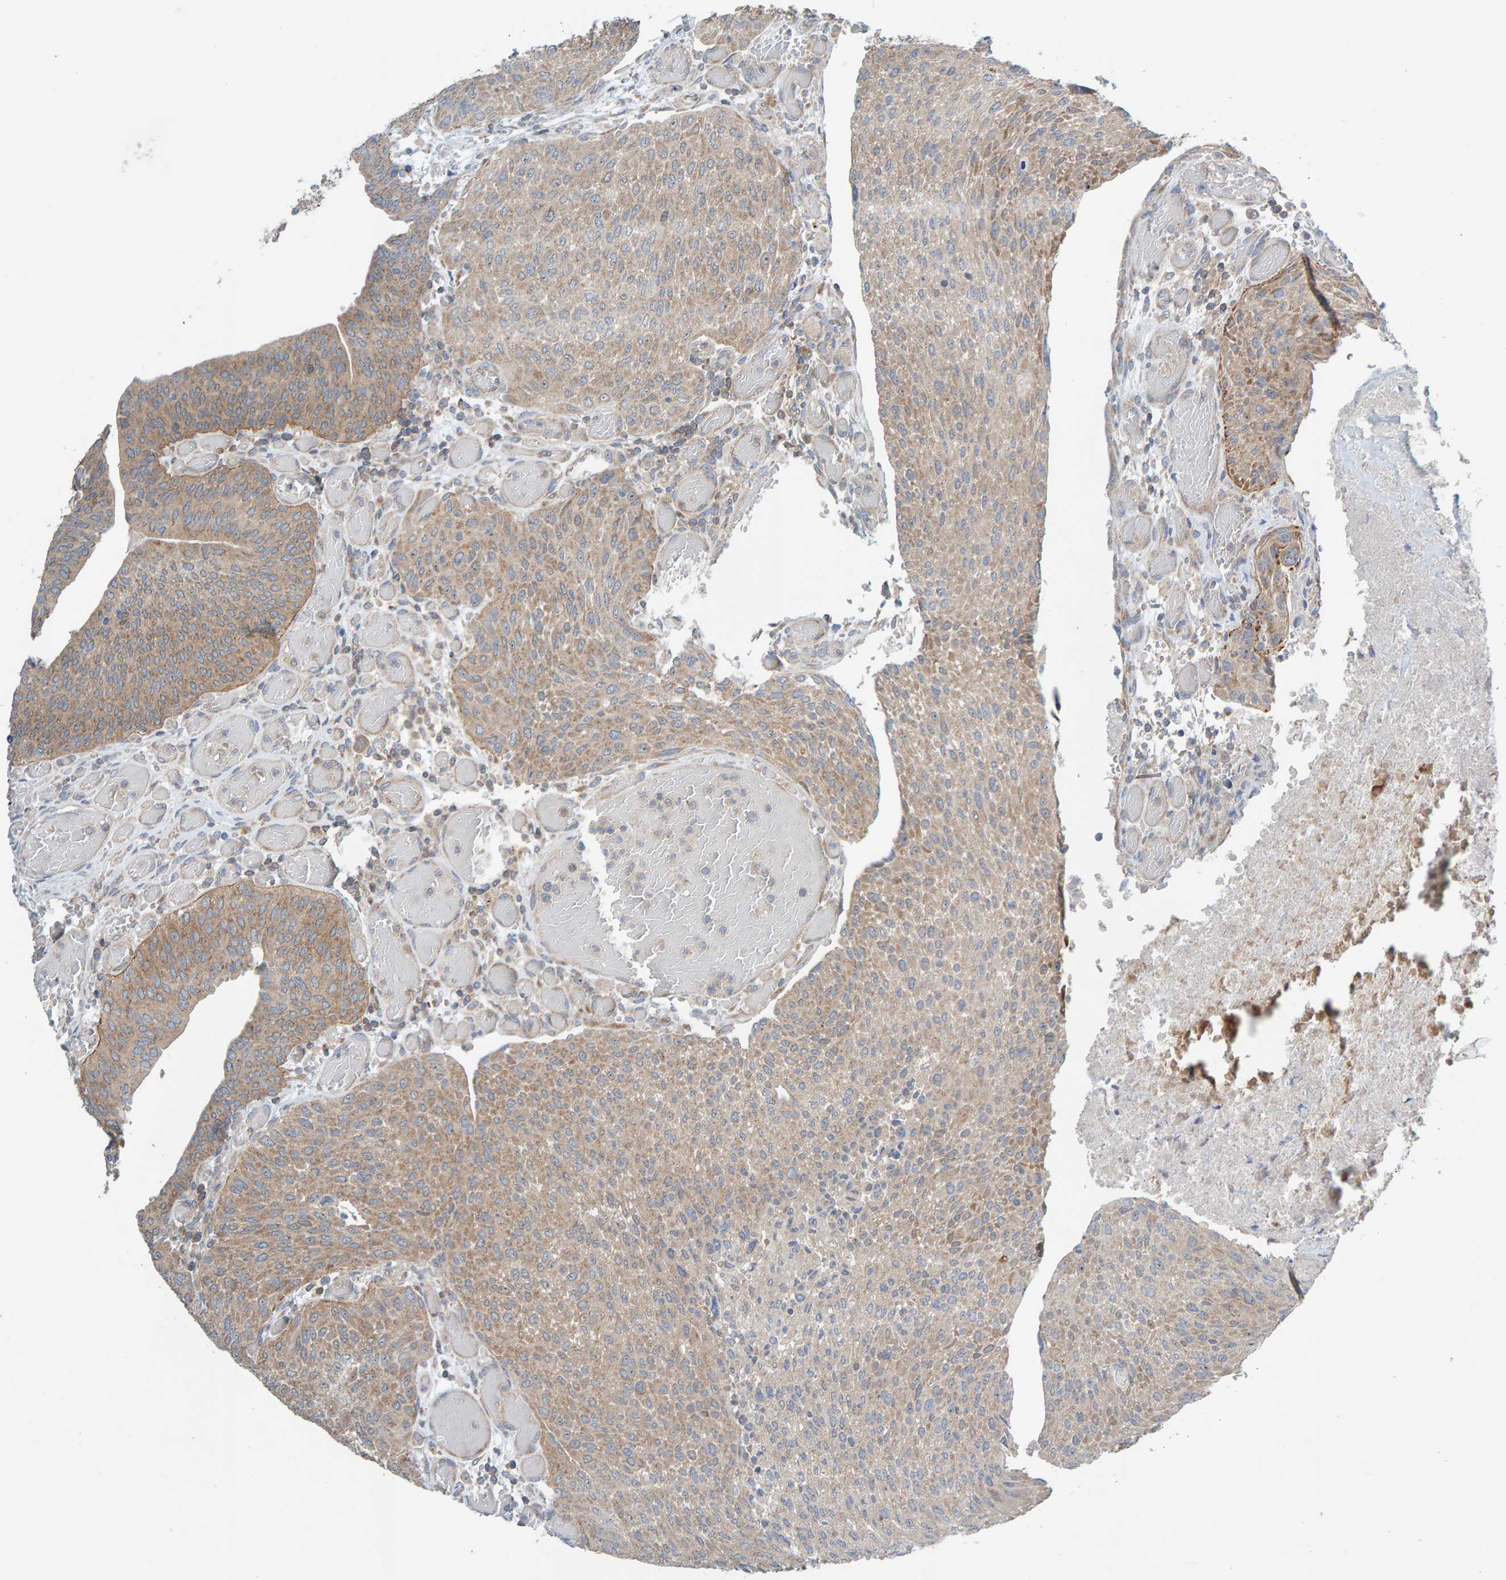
{"staining": {"intensity": "weak", "quantity": ">75%", "location": "cytoplasmic/membranous"}, "tissue": "urothelial cancer", "cell_type": "Tumor cells", "image_type": "cancer", "snomed": [{"axis": "morphology", "description": "Urothelial carcinoma, Low grade"}, {"axis": "morphology", "description": "Urothelial carcinoma, High grade"}, {"axis": "topography", "description": "Urinary bladder"}], "caption": "Tumor cells exhibit low levels of weak cytoplasmic/membranous positivity in about >75% of cells in low-grade urothelial carcinoma.", "gene": "CCM2", "patient": {"sex": "male", "age": 35}}